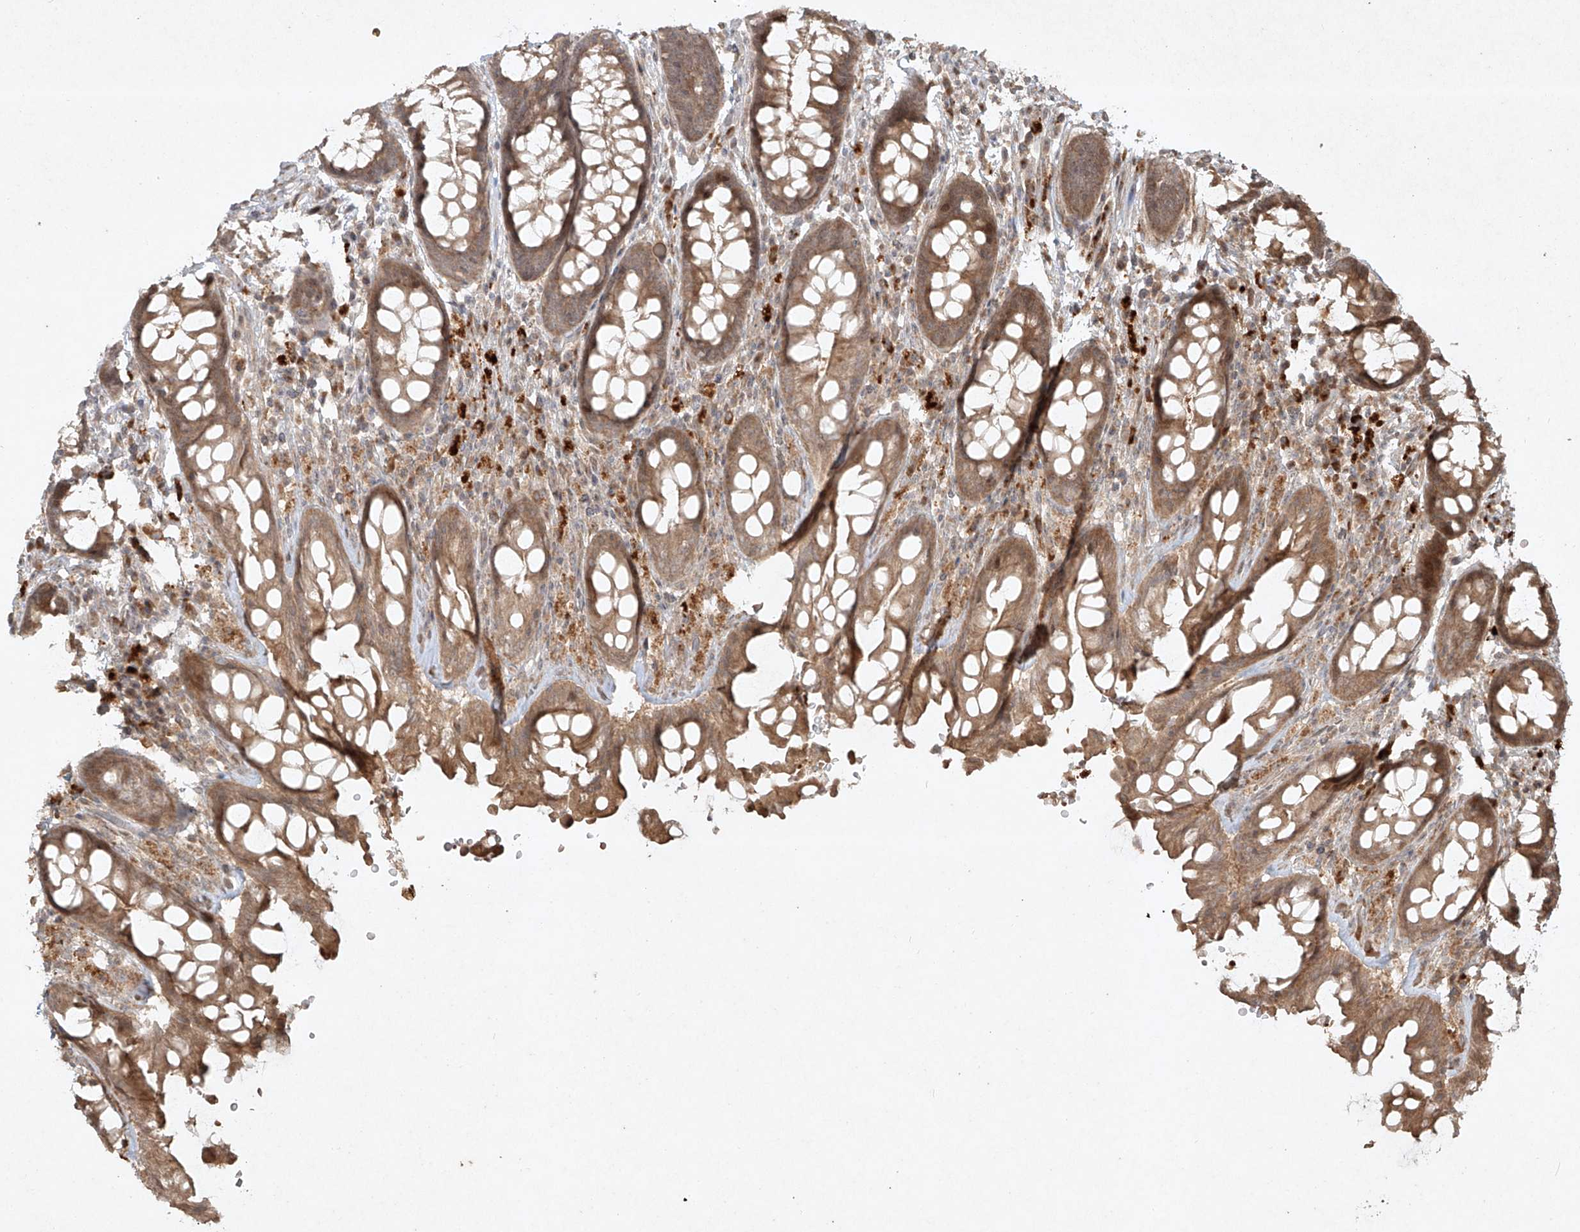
{"staining": {"intensity": "moderate", "quantity": ">75%", "location": "cytoplasmic/membranous"}, "tissue": "rectum", "cell_type": "Glandular cells", "image_type": "normal", "snomed": [{"axis": "morphology", "description": "Normal tissue, NOS"}, {"axis": "topography", "description": "Rectum"}], "caption": "An immunohistochemistry photomicrograph of unremarkable tissue is shown. Protein staining in brown labels moderate cytoplasmic/membranous positivity in rectum within glandular cells. Immunohistochemistry stains the protein of interest in brown and the nuclei are stained blue.", "gene": "CYYR1", "patient": {"sex": "male", "age": 64}}